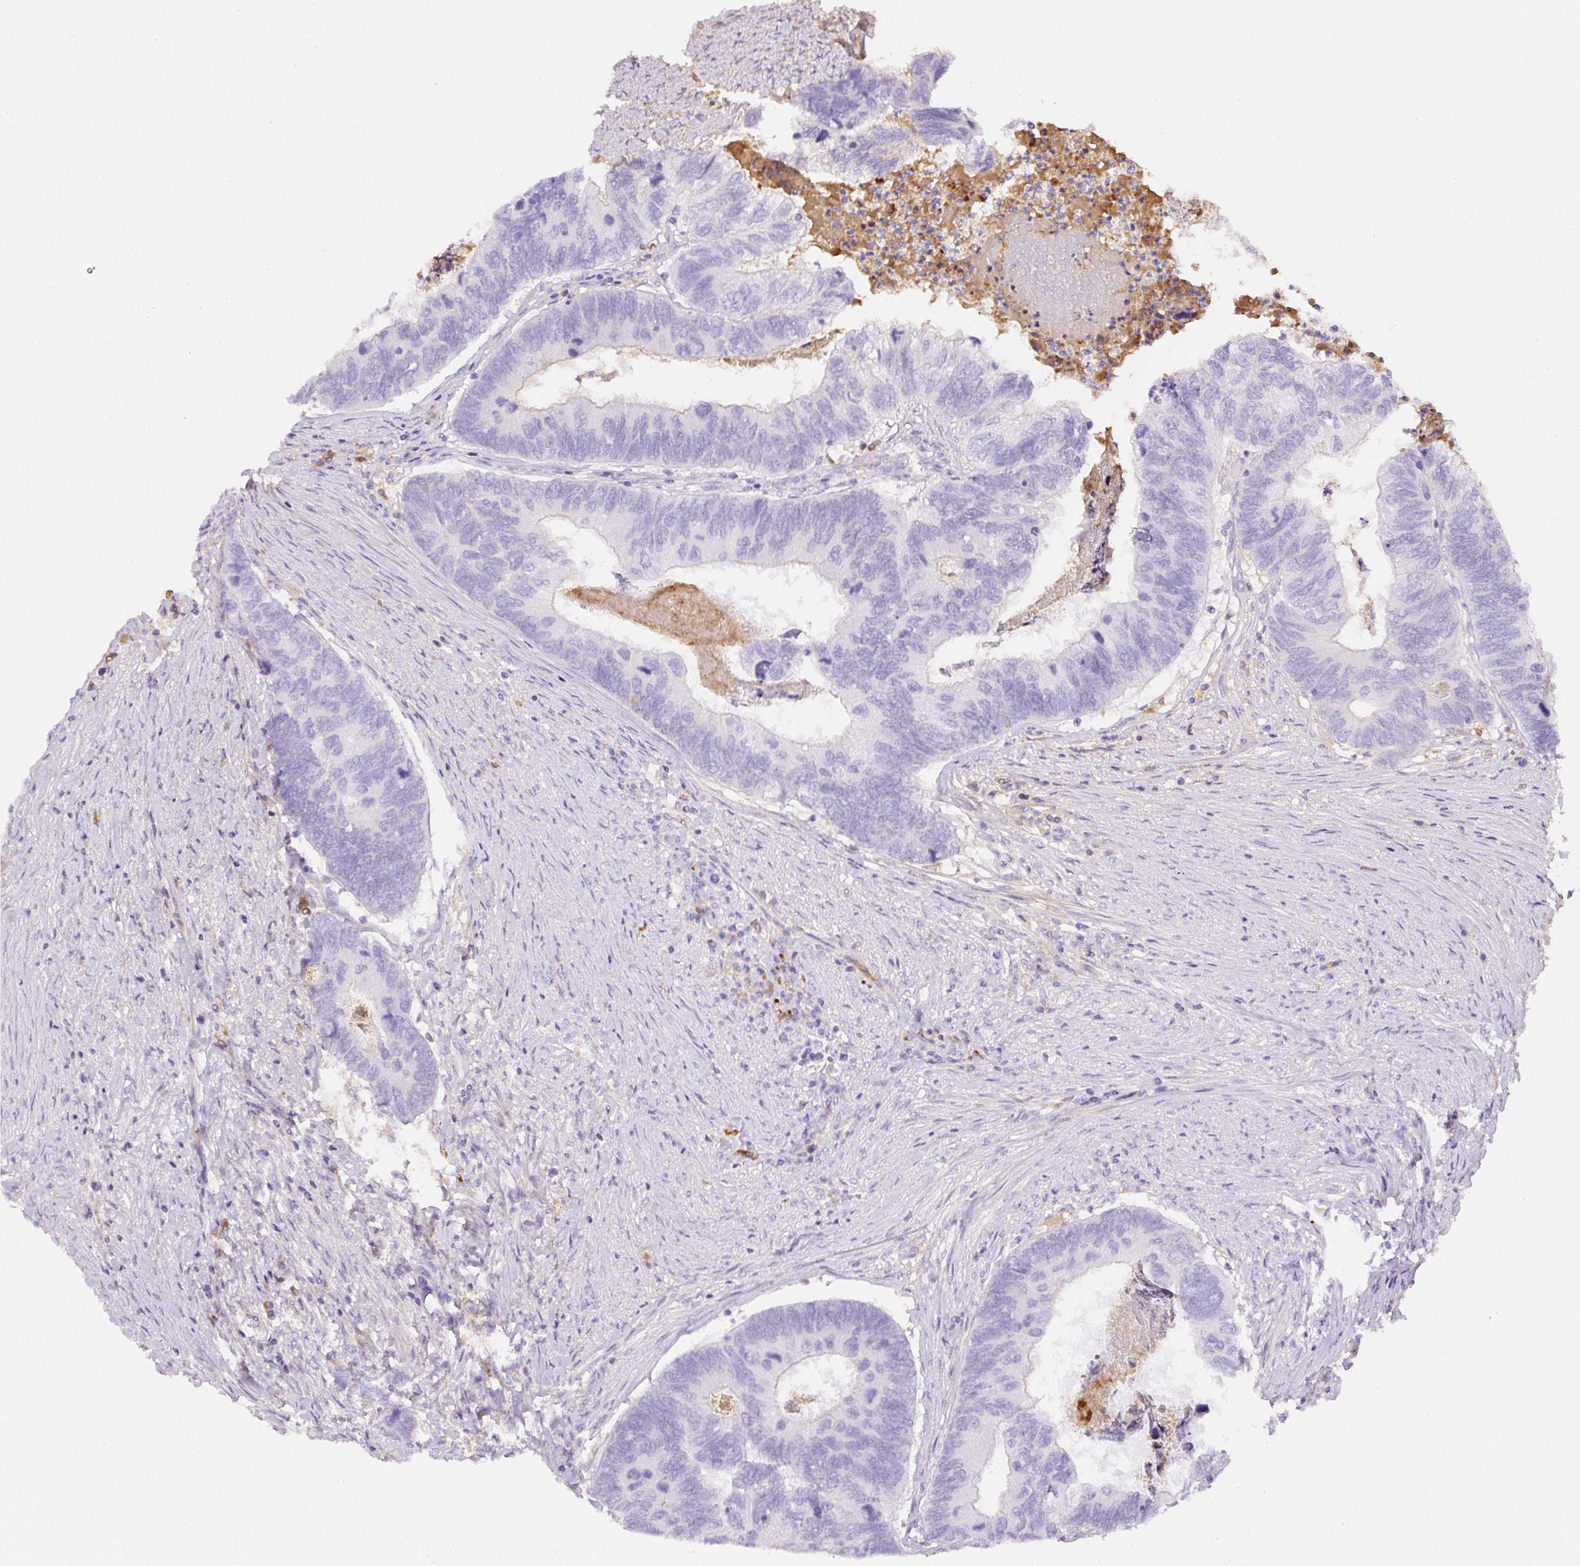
{"staining": {"intensity": "negative", "quantity": "none", "location": "none"}, "tissue": "colorectal cancer", "cell_type": "Tumor cells", "image_type": "cancer", "snomed": [{"axis": "morphology", "description": "Adenocarcinoma, NOS"}, {"axis": "topography", "description": "Colon"}], "caption": "This is an immunohistochemistry (IHC) photomicrograph of adenocarcinoma (colorectal). There is no positivity in tumor cells.", "gene": "APCS", "patient": {"sex": "female", "age": 67}}